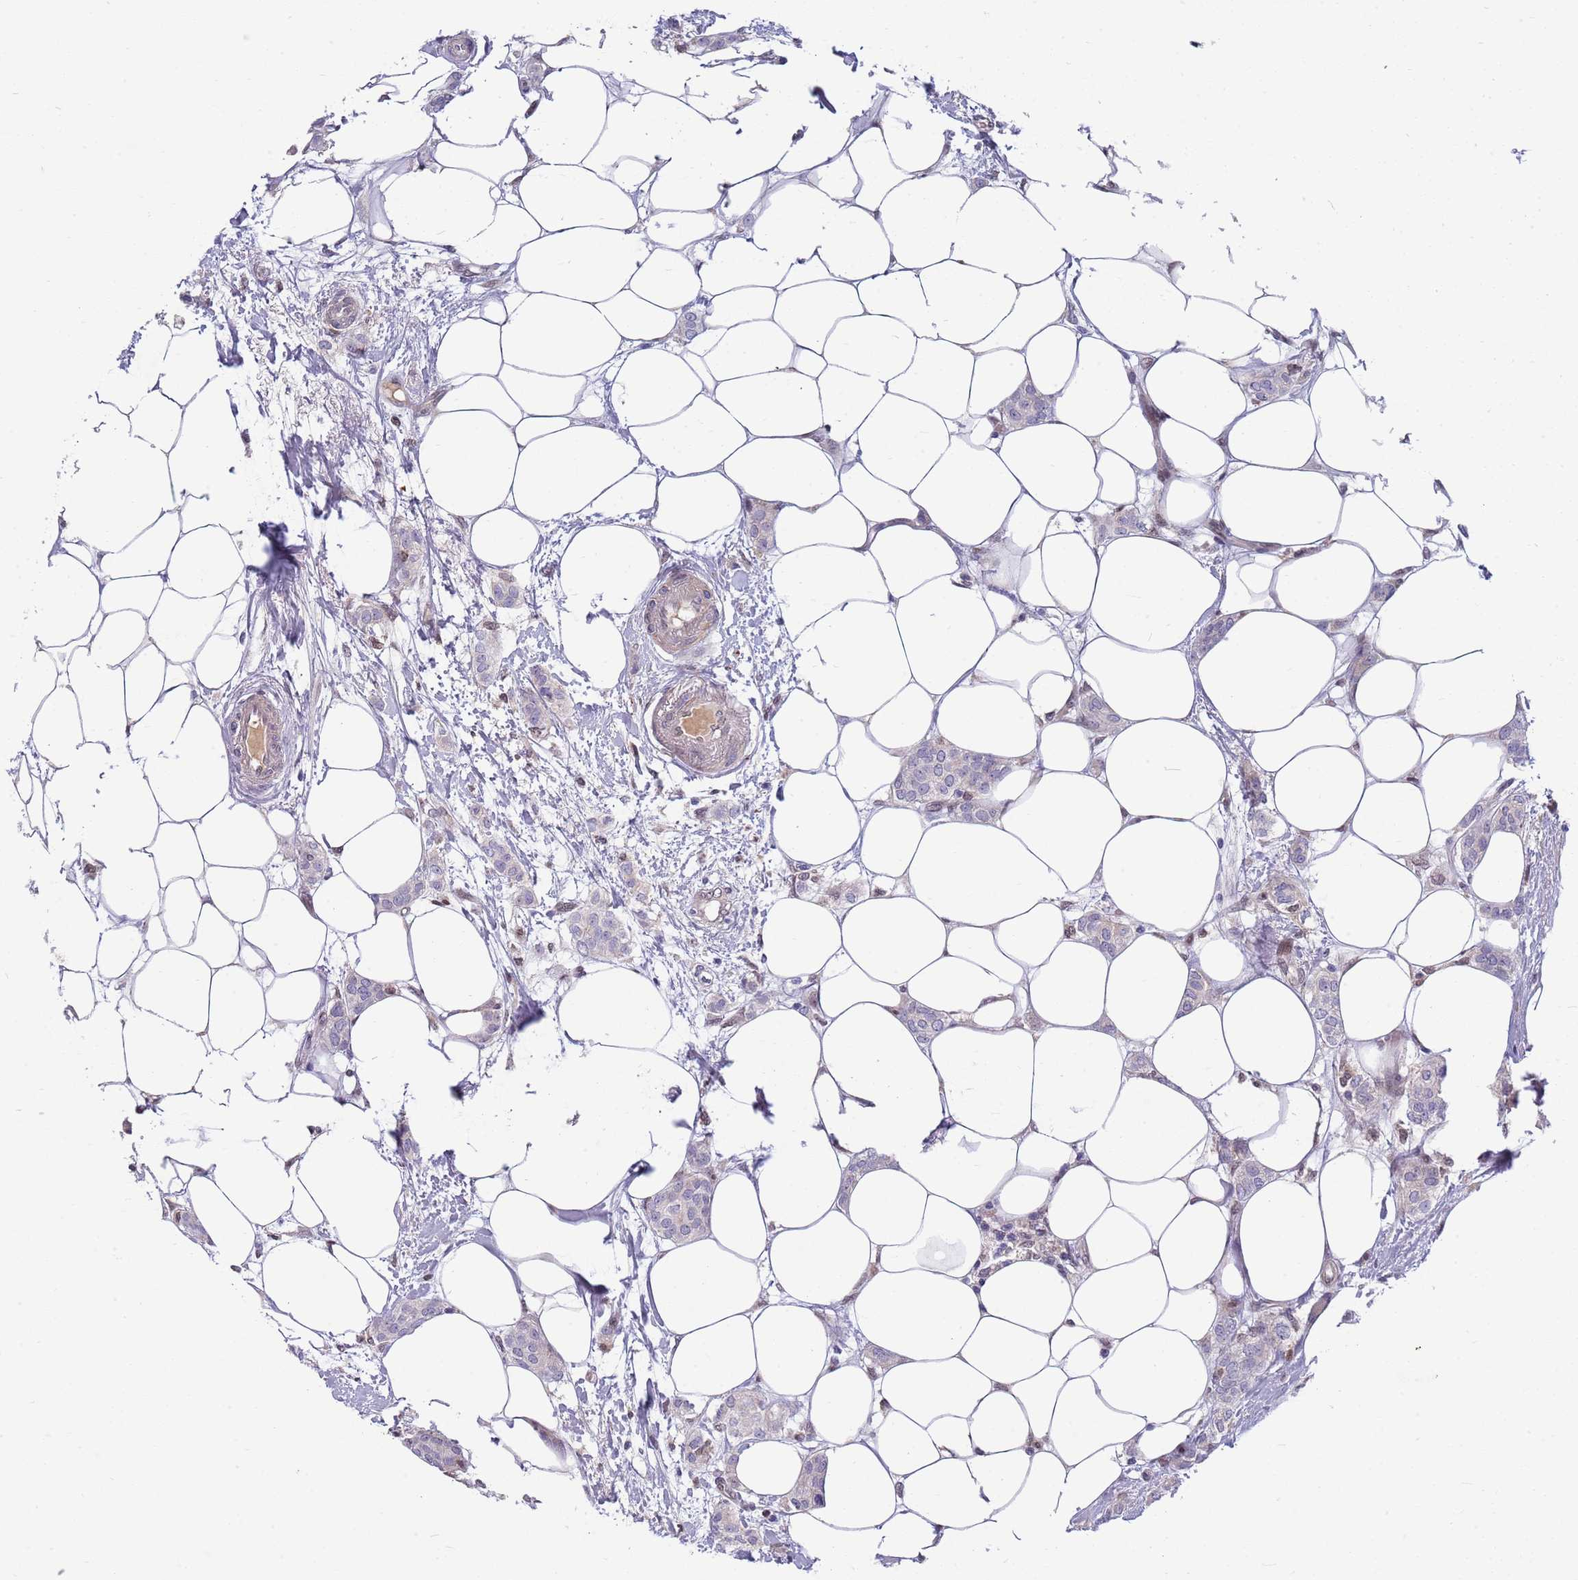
{"staining": {"intensity": "negative", "quantity": "none", "location": "none"}, "tissue": "breast cancer", "cell_type": "Tumor cells", "image_type": "cancer", "snomed": [{"axis": "morphology", "description": "Duct carcinoma"}, {"axis": "topography", "description": "Breast"}], "caption": "The immunohistochemistry (IHC) histopathology image has no significant staining in tumor cells of breast cancer tissue.", "gene": "NLRP6", "patient": {"sex": "female", "age": 72}}